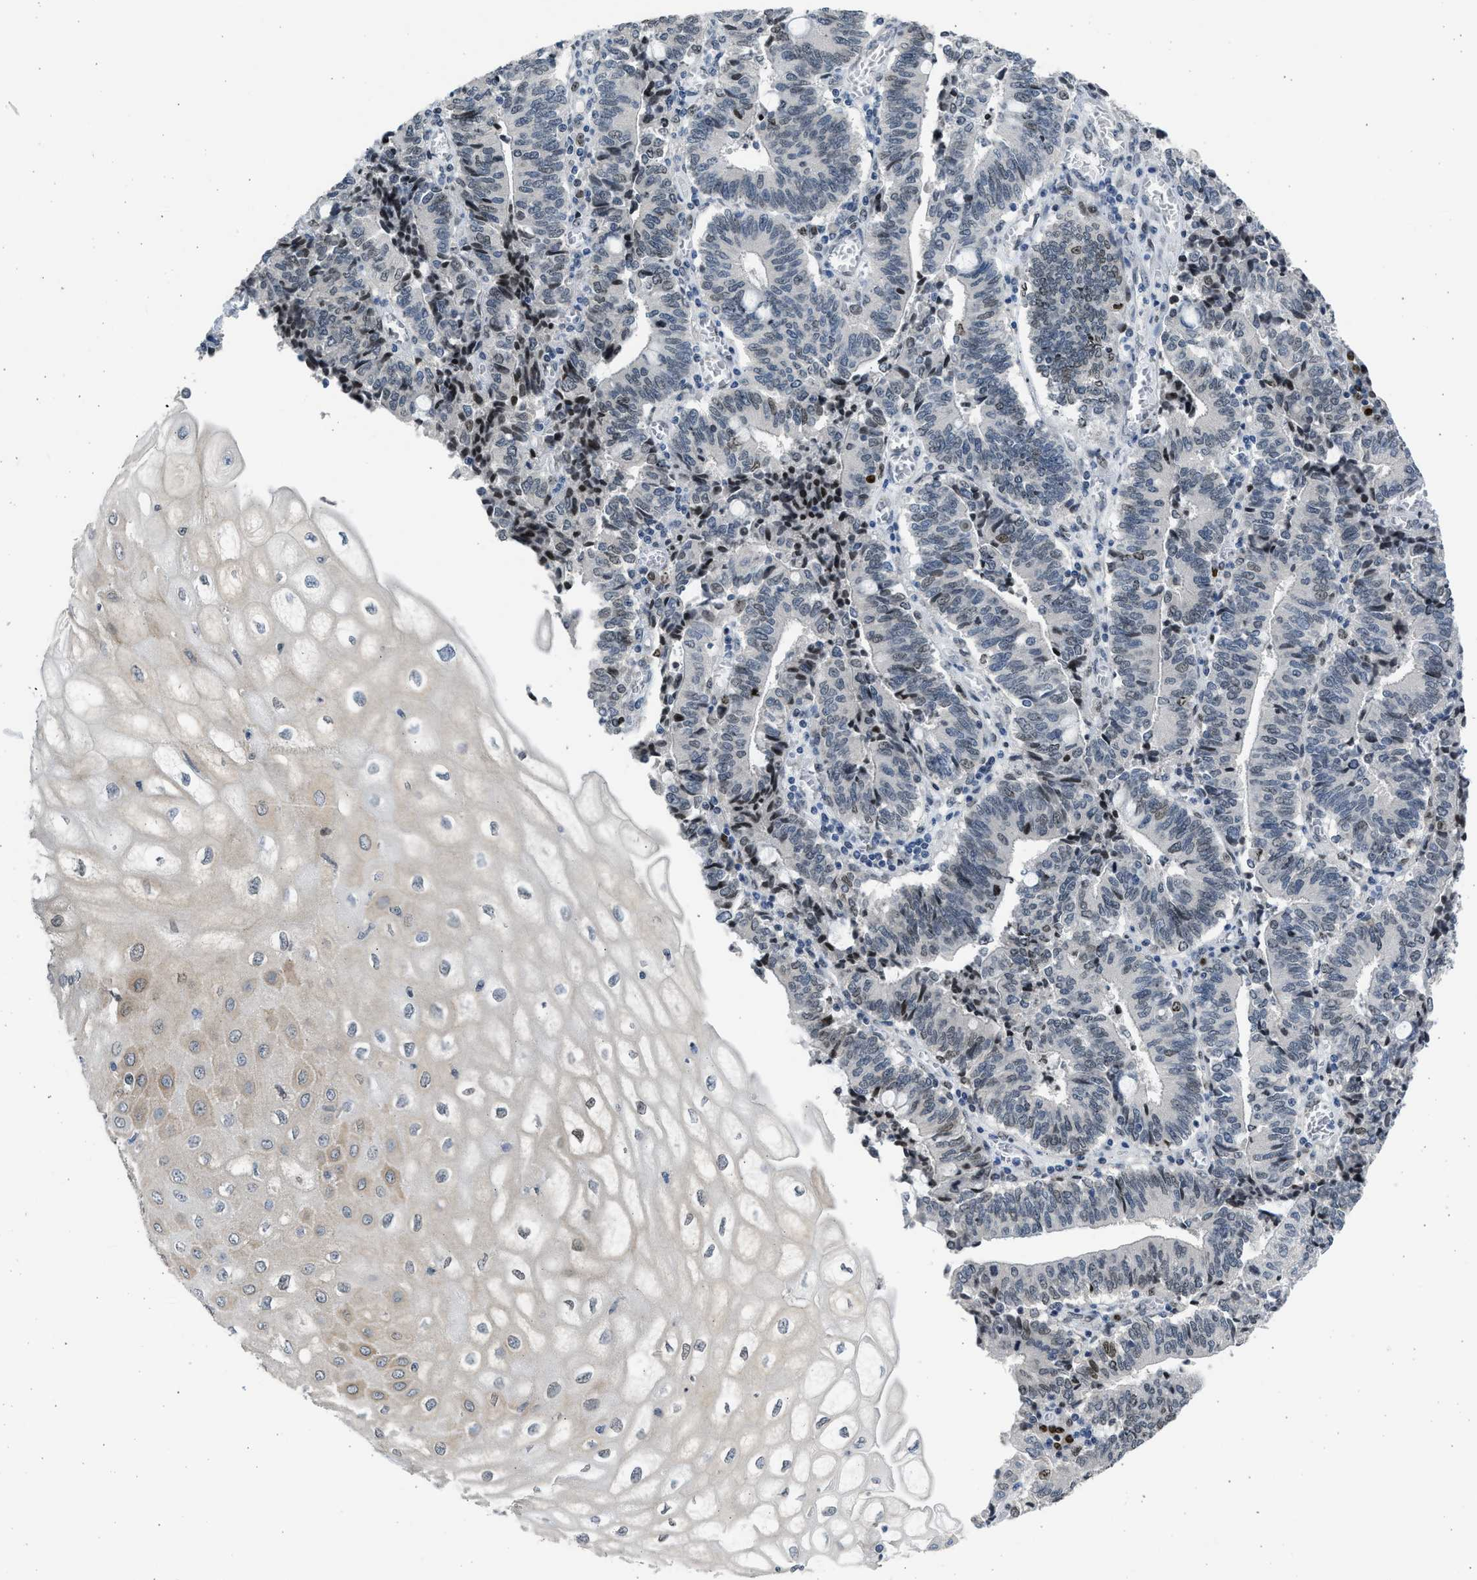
{"staining": {"intensity": "moderate", "quantity": "<25%", "location": "nuclear"}, "tissue": "cervical cancer", "cell_type": "Tumor cells", "image_type": "cancer", "snomed": [{"axis": "morphology", "description": "Adenocarcinoma, NOS"}, {"axis": "topography", "description": "Cervix"}], "caption": "Protein expression analysis of human adenocarcinoma (cervical) reveals moderate nuclear positivity in approximately <25% of tumor cells.", "gene": "HMGN3", "patient": {"sex": "female", "age": 44}}